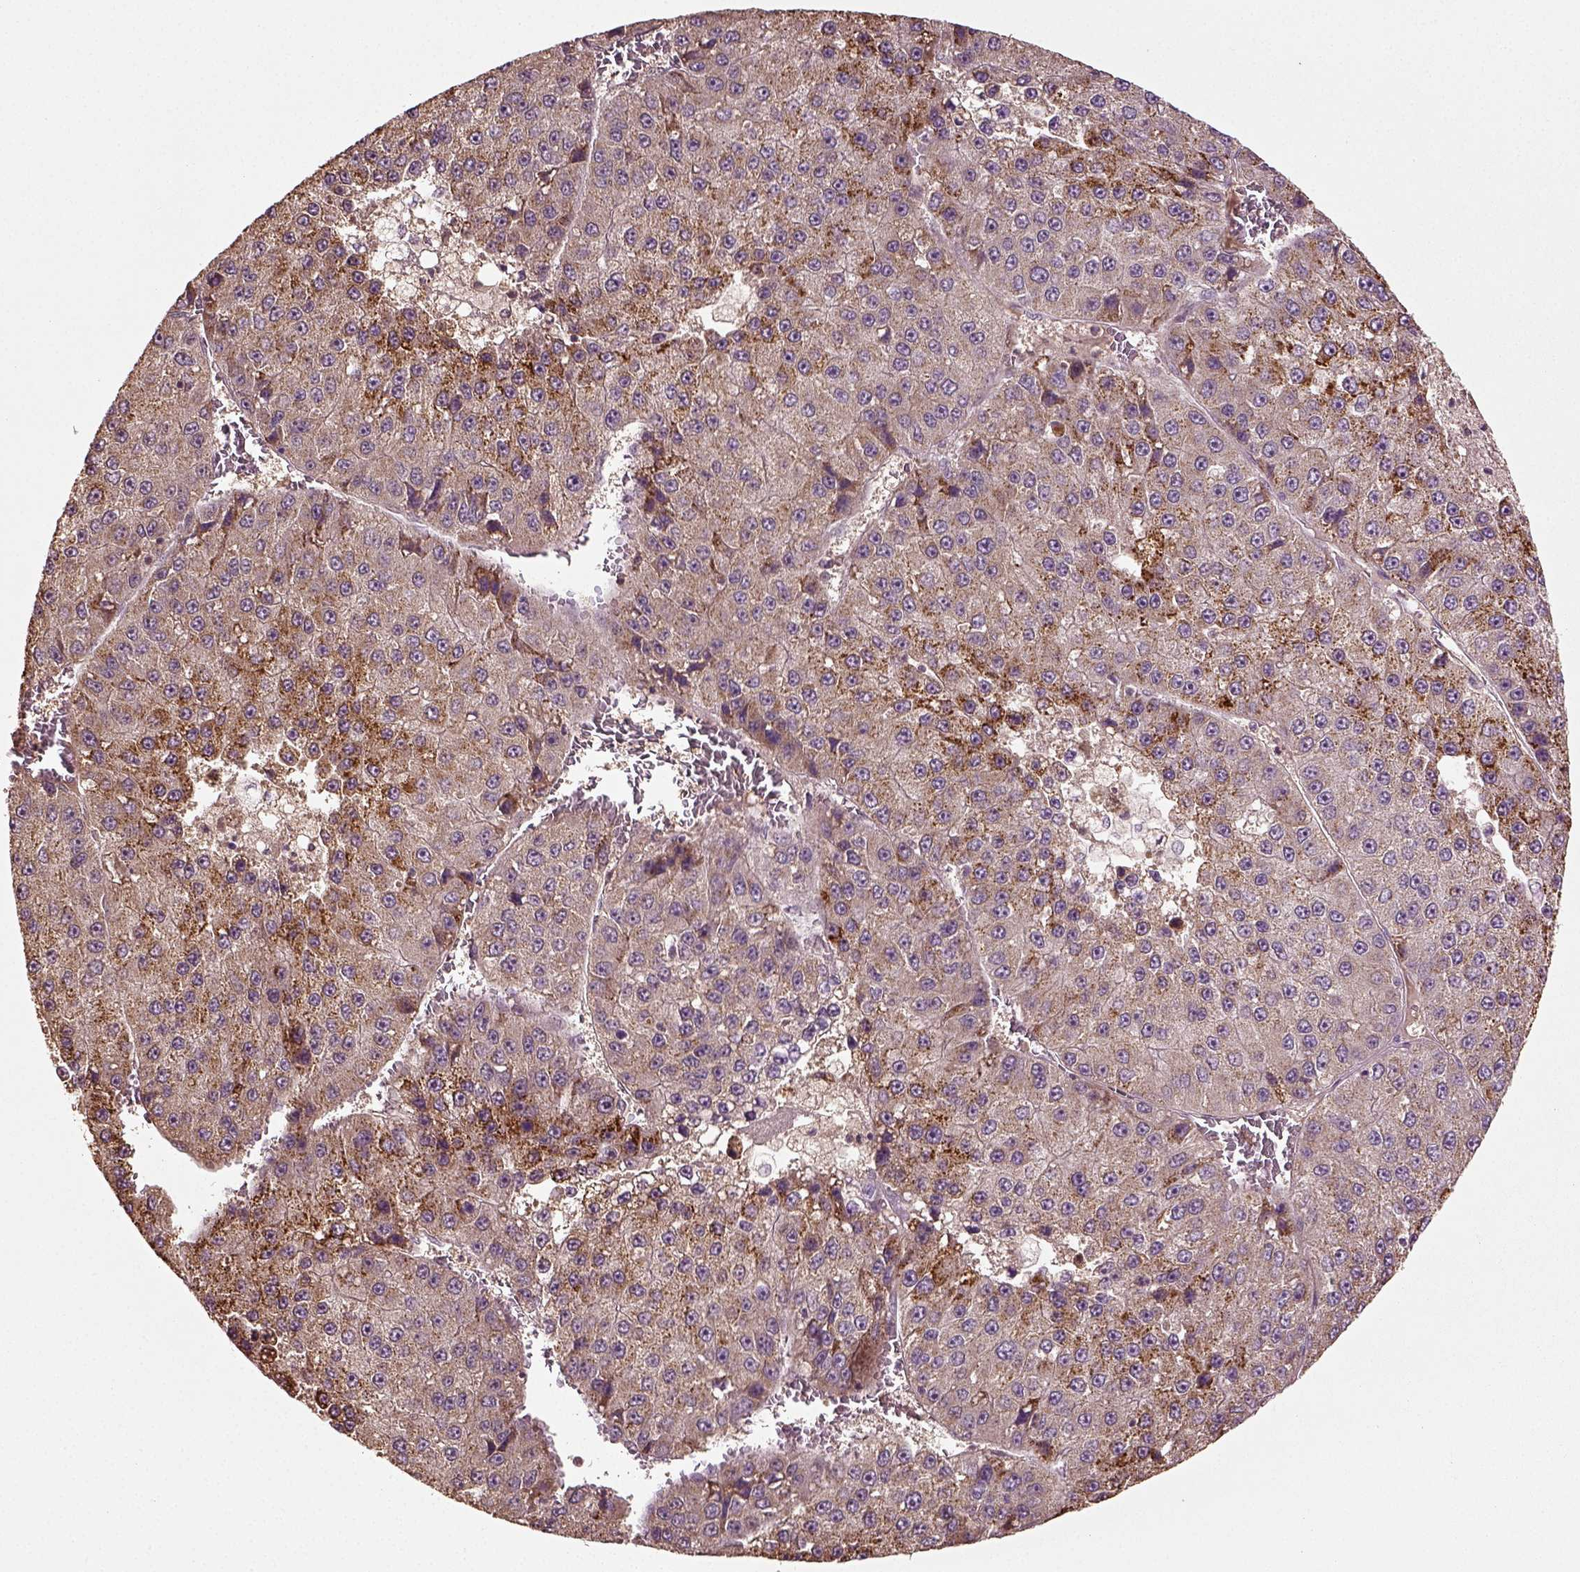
{"staining": {"intensity": "strong", "quantity": "<25%", "location": "cytoplasmic/membranous"}, "tissue": "liver cancer", "cell_type": "Tumor cells", "image_type": "cancer", "snomed": [{"axis": "morphology", "description": "Carcinoma, Hepatocellular, NOS"}, {"axis": "topography", "description": "Liver"}], "caption": "Immunohistochemical staining of human liver cancer (hepatocellular carcinoma) displays medium levels of strong cytoplasmic/membranous protein positivity in approximately <25% of tumor cells.", "gene": "ERV3-1", "patient": {"sex": "female", "age": 73}}